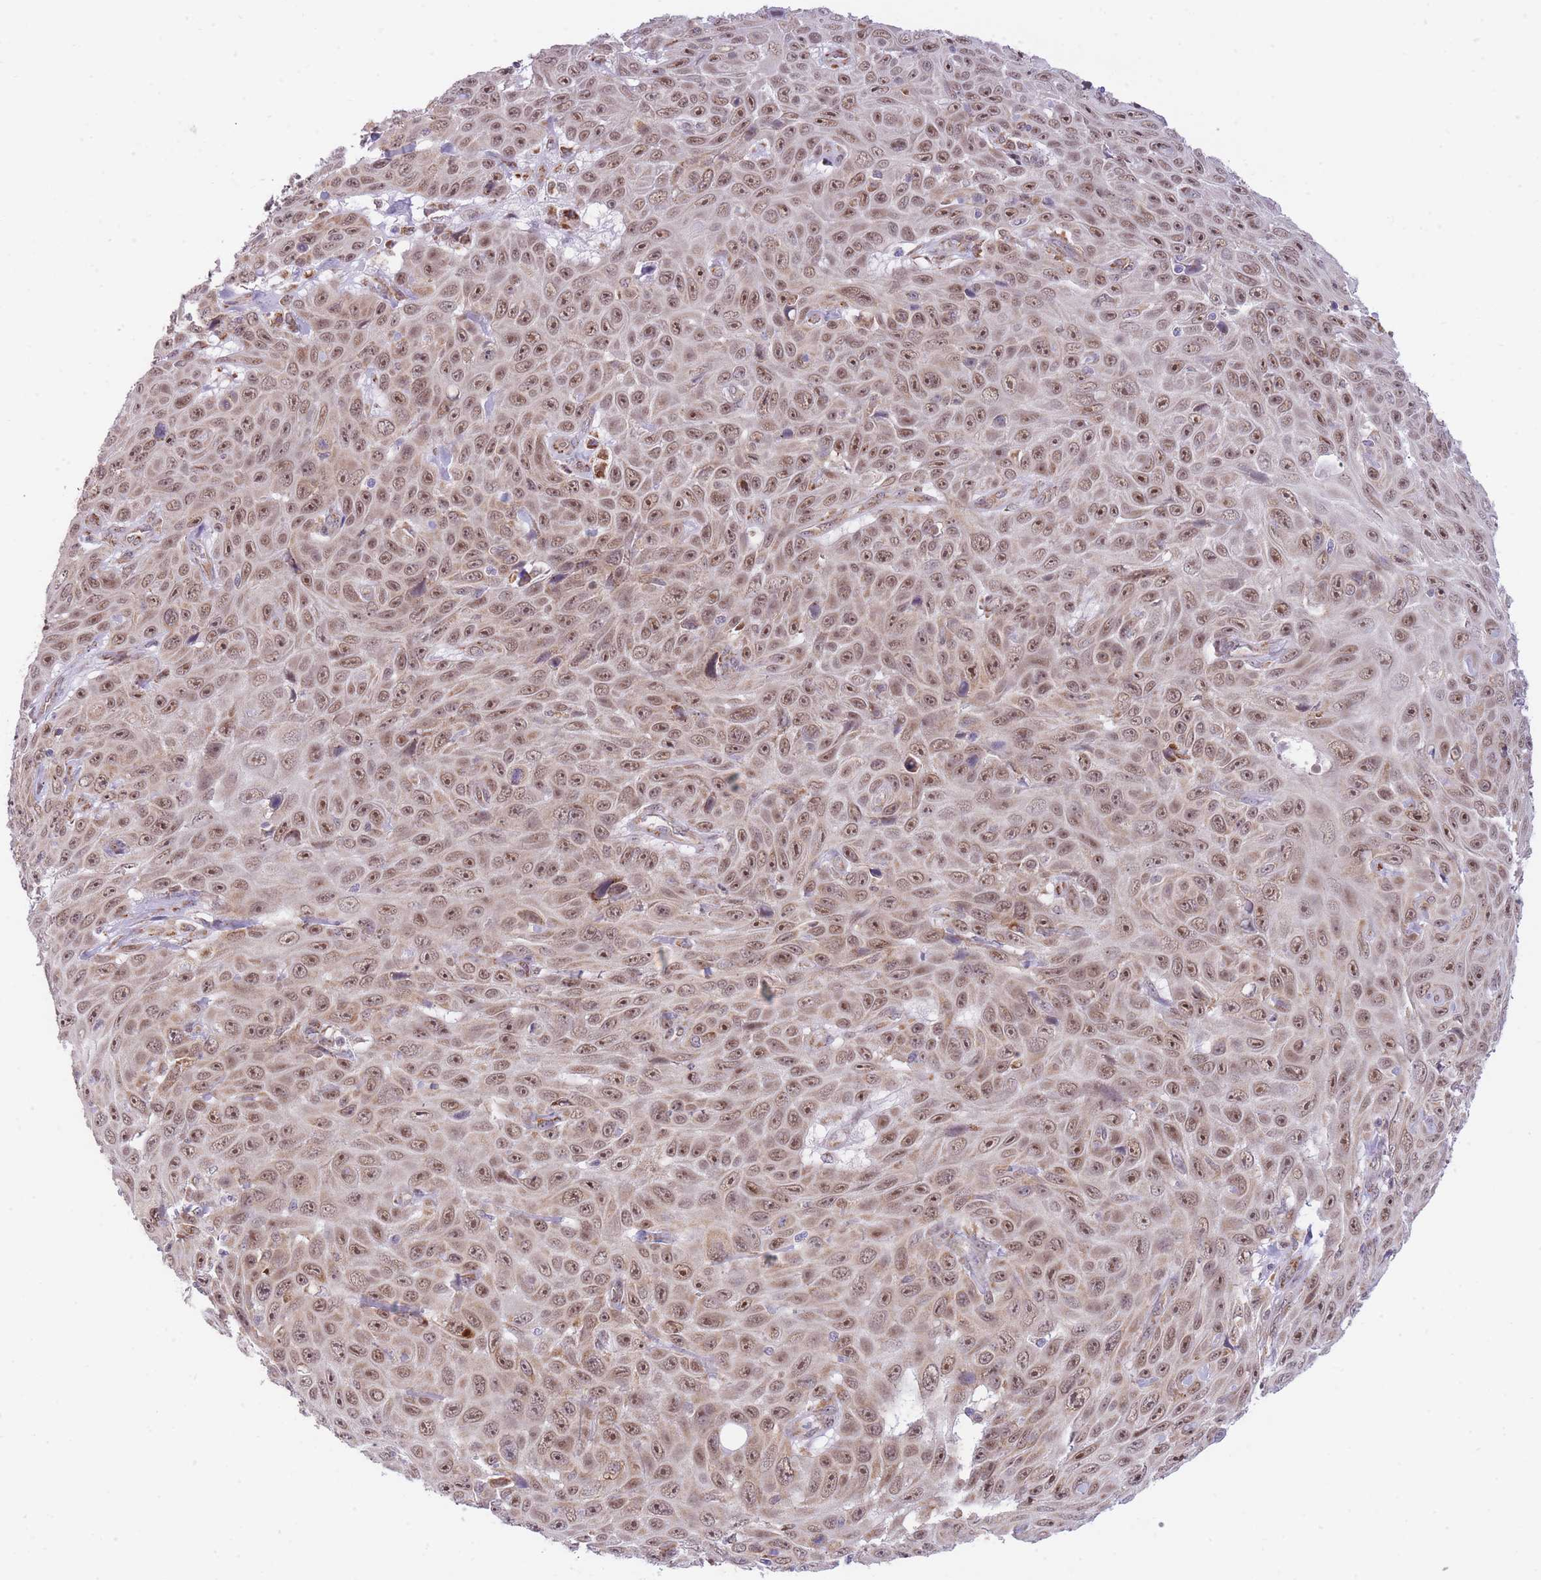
{"staining": {"intensity": "moderate", "quantity": "25%-75%", "location": "nuclear"}, "tissue": "skin cancer", "cell_type": "Tumor cells", "image_type": "cancer", "snomed": [{"axis": "morphology", "description": "Squamous cell carcinoma, NOS"}, {"axis": "topography", "description": "Skin"}], "caption": "Immunohistochemical staining of human skin cancer shows medium levels of moderate nuclear protein positivity in approximately 25%-75% of tumor cells.", "gene": "EXOSC8", "patient": {"sex": "male", "age": 82}}